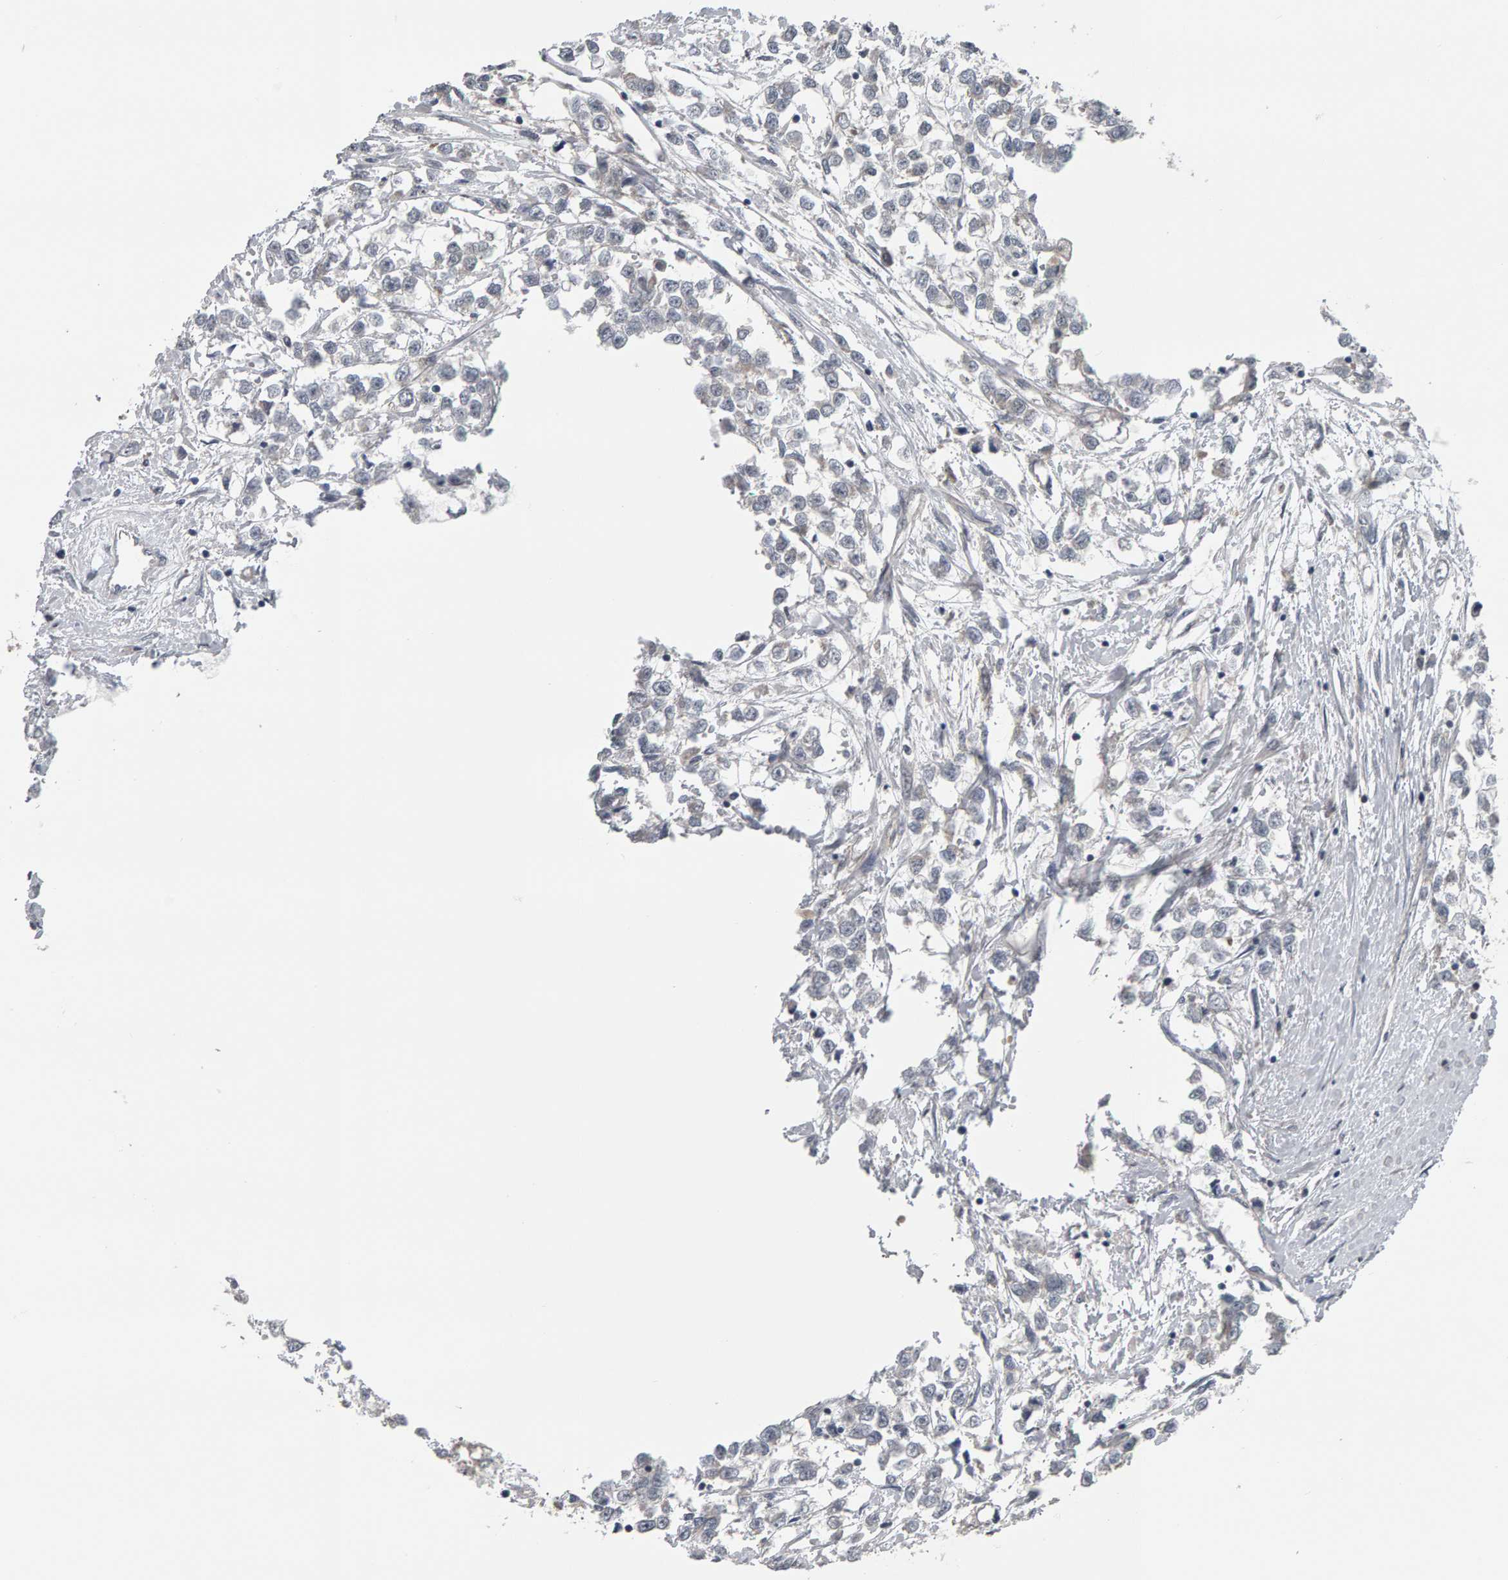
{"staining": {"intensity": "negative", "quantity": "none", "location": "none"}, "tissue": "testis cancer", "cell_type": "Tumor cells", "image_type": "cancer", "snomed": [{"axis": "morphology", "description": "Seminoma, NOS"}, {"axis": "morphology", "description": "Carcinoma, Embryonal, NOS"}, {"axis": "topography", "description": "Testis"}], "caption": "Testis cancer (seminoma) was stained to show a protein in brown. There is no significant expression in tumor cells.", "gene": "COASY", "patient": {"sex": "male", "age": 51}}